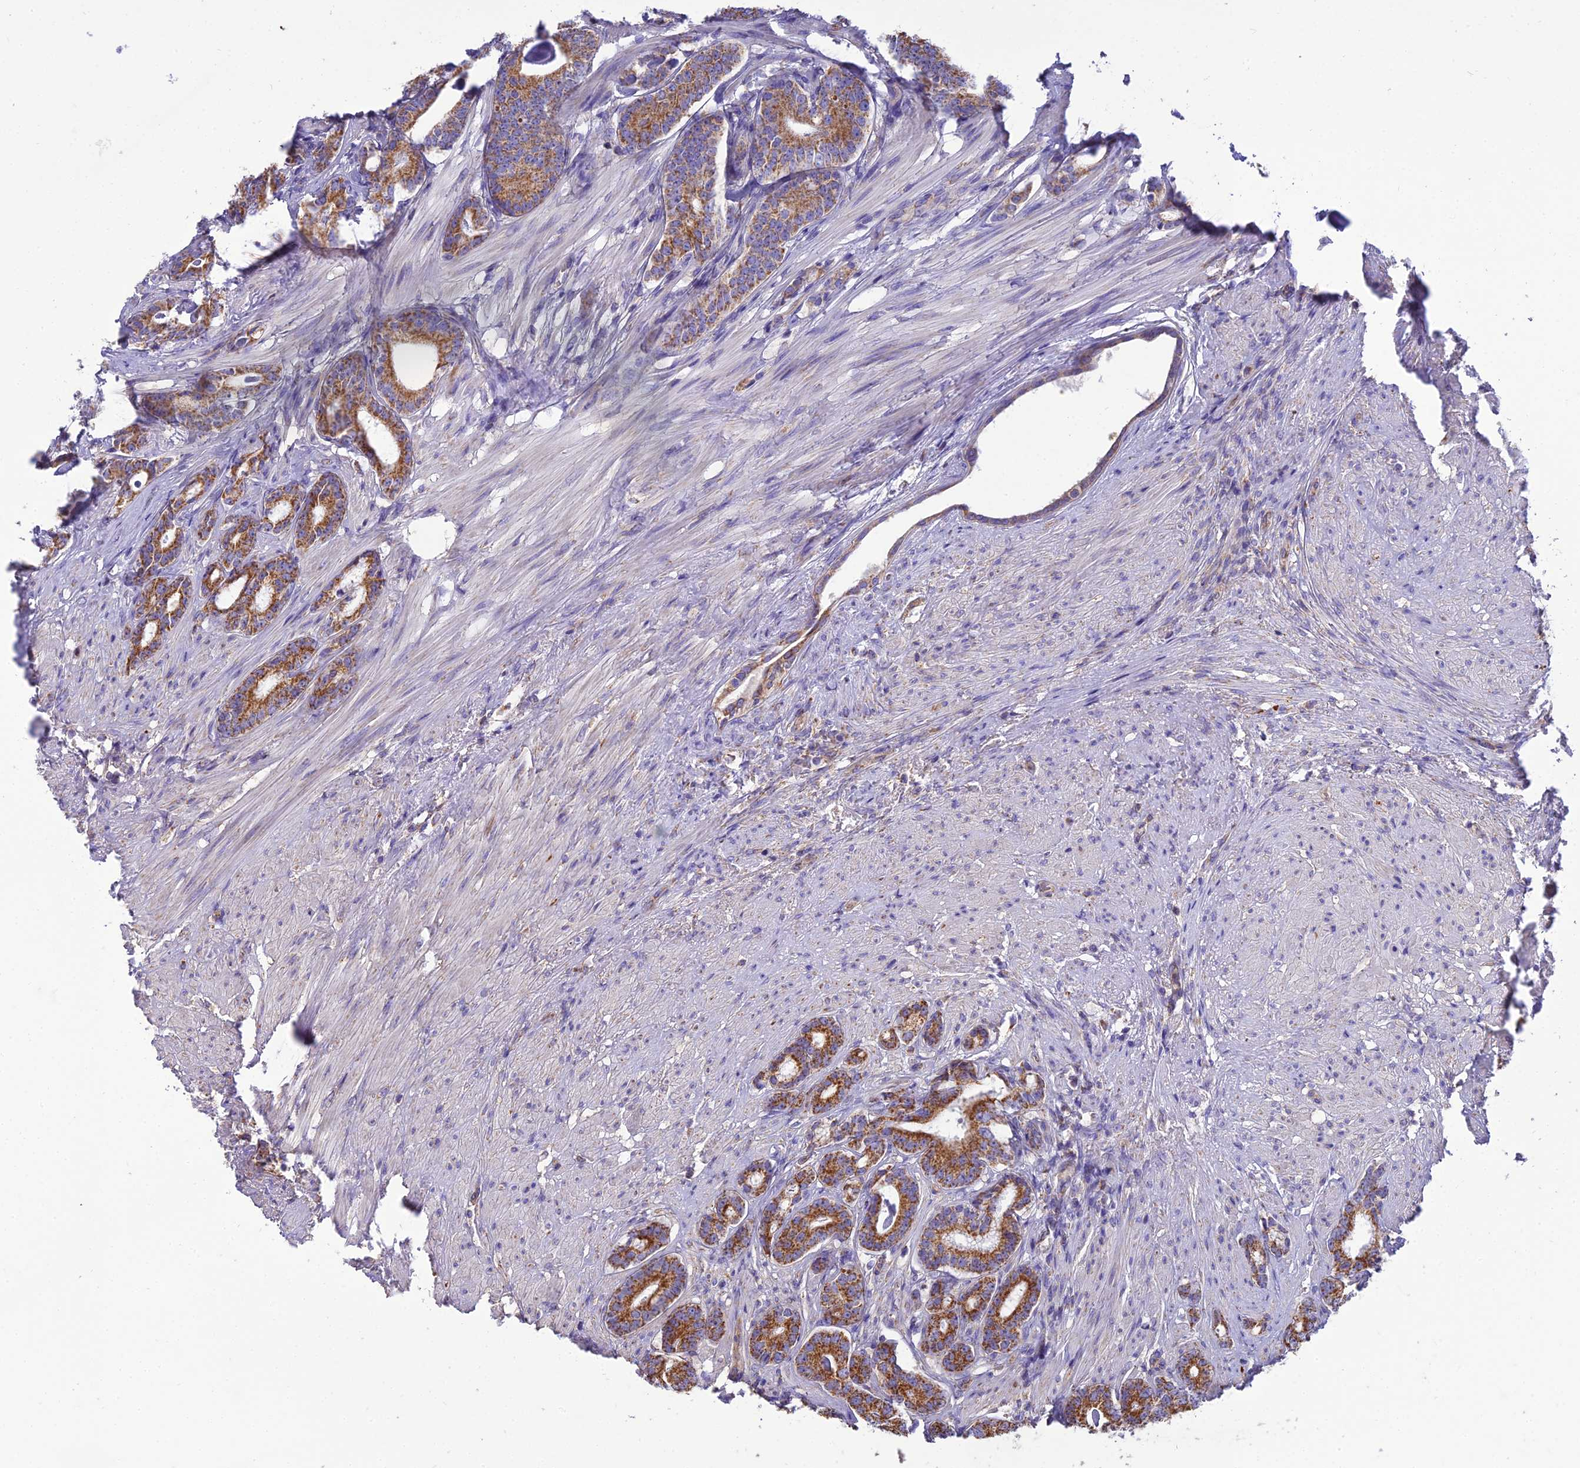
{"staining": {"intensity": "strong", "quantity": ">75%", "location": "cytoplasmic/membranous"}, "tissue": "prostate cancer", "cell_type": "Tumor cells", "image_type": "cancer", "snomed": [{"axis": "morphology", "description": "Adenocarcinoma, Low grade"}, {"axis": "topography", "description": "Prostate"}], "caption": "Immunohistochemistry micrograph of human prostate low-grade adenocarcinoma stained for a protein (brown), which displays high levels of strong cytoplasmic/membranous staining in approximately >75% of tumor cells.", "gene": "GPD1", "patient": {"sex": "male", "age": 71}}